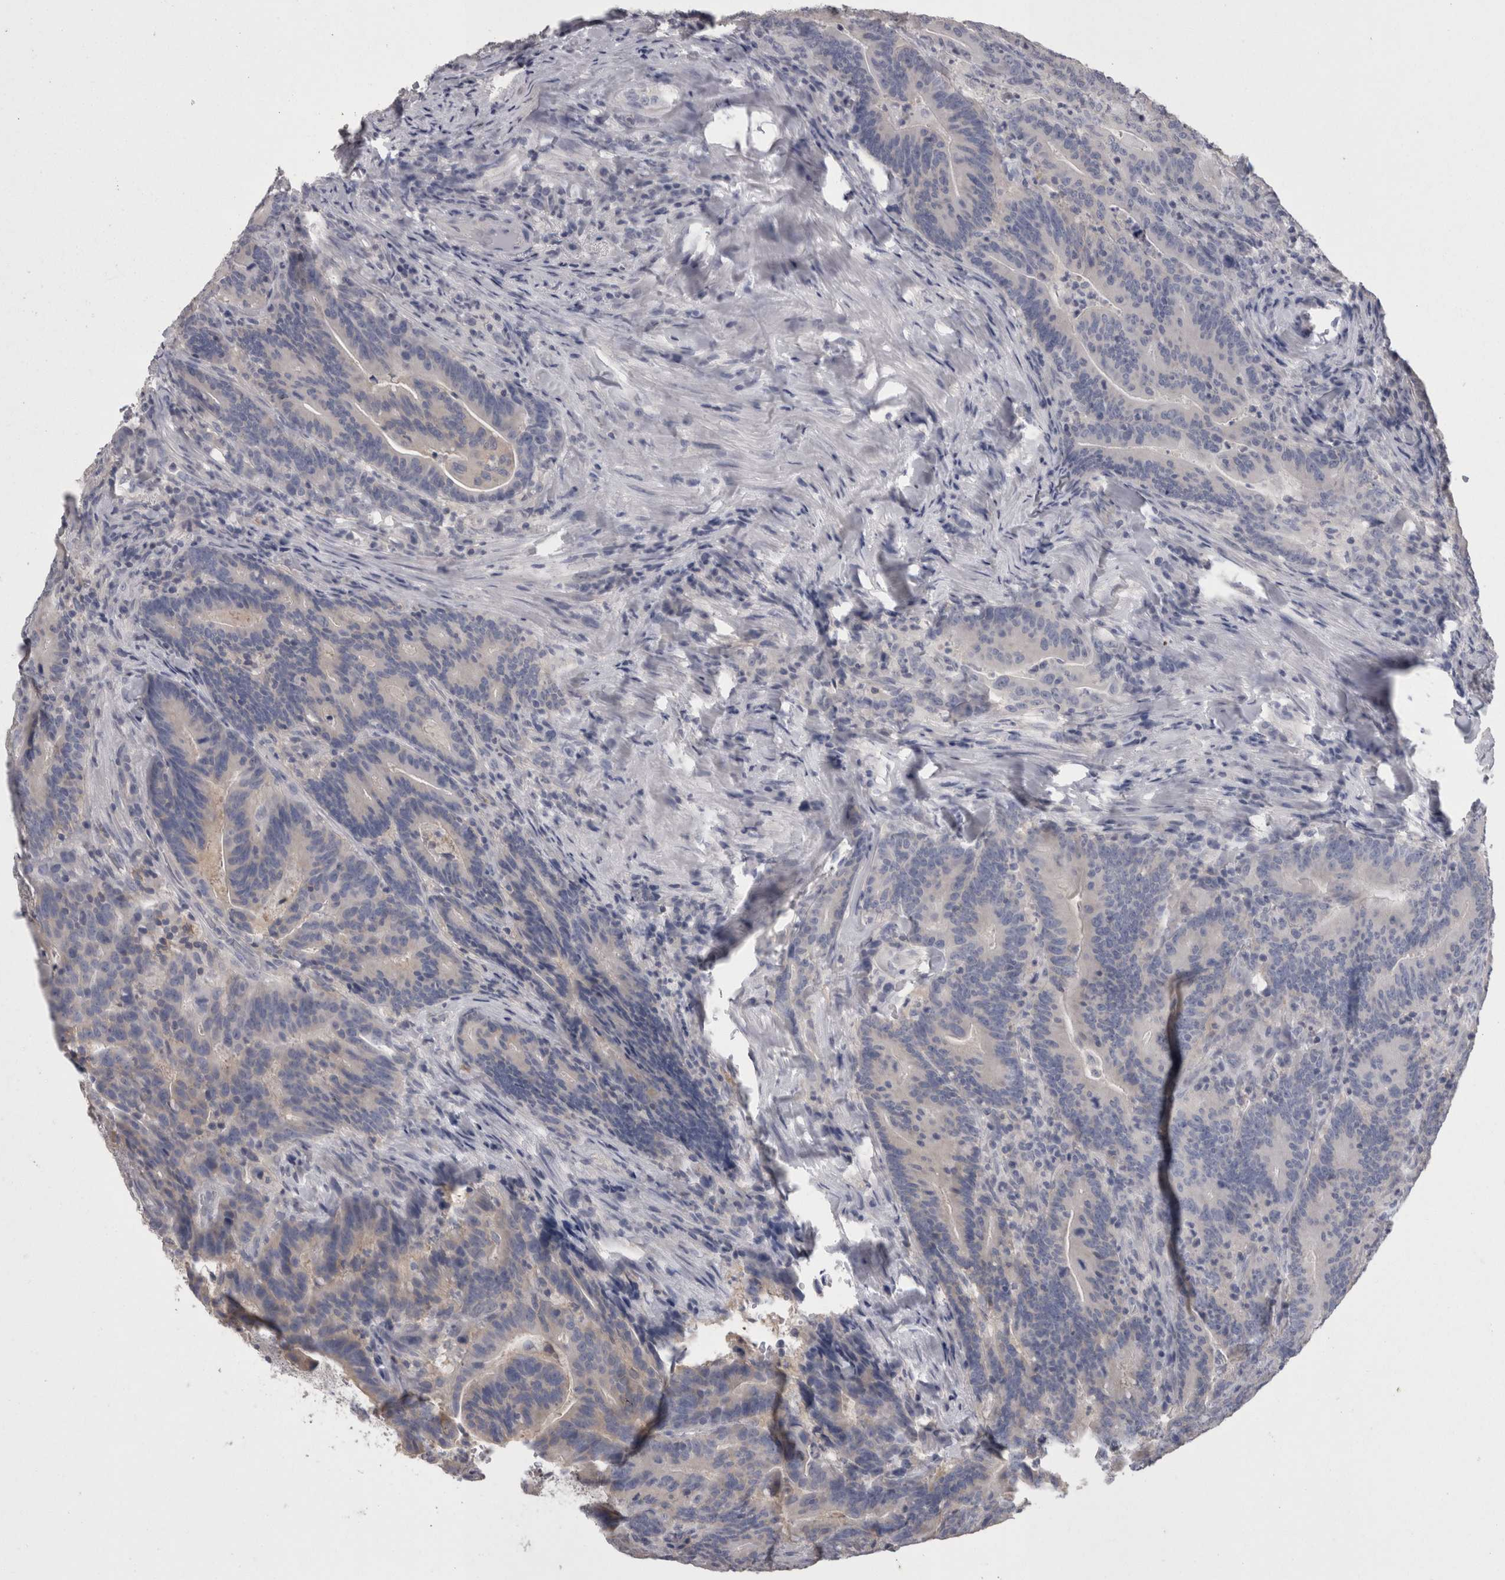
{"staining": {"intensity": "weak", "quantity": "<25%", "location": "cytoplasmic/membranous"}, "tissue": "colorectal cancer", "cell_type": "Tumor cells", "image_type": "cancer", "snomed": [{"axis": "morphology", "description": "Adenocarcinoma, NOS"}, {"axis": "topography", "description": "Colon"}], "caption": "Immunohistochemistry (IHC) micrograph of neoplastic tissue: colorectal cancer stained with DAB shows no significant protein positivity in tumor cells. The staining is performed using DAB (3,3'-diaminobenzidine) brown chromogen with nuclei counter-stained in using hematoxylin.", "gene": "CAMK2D", "patient": {"sex": "female", "age": 66}}